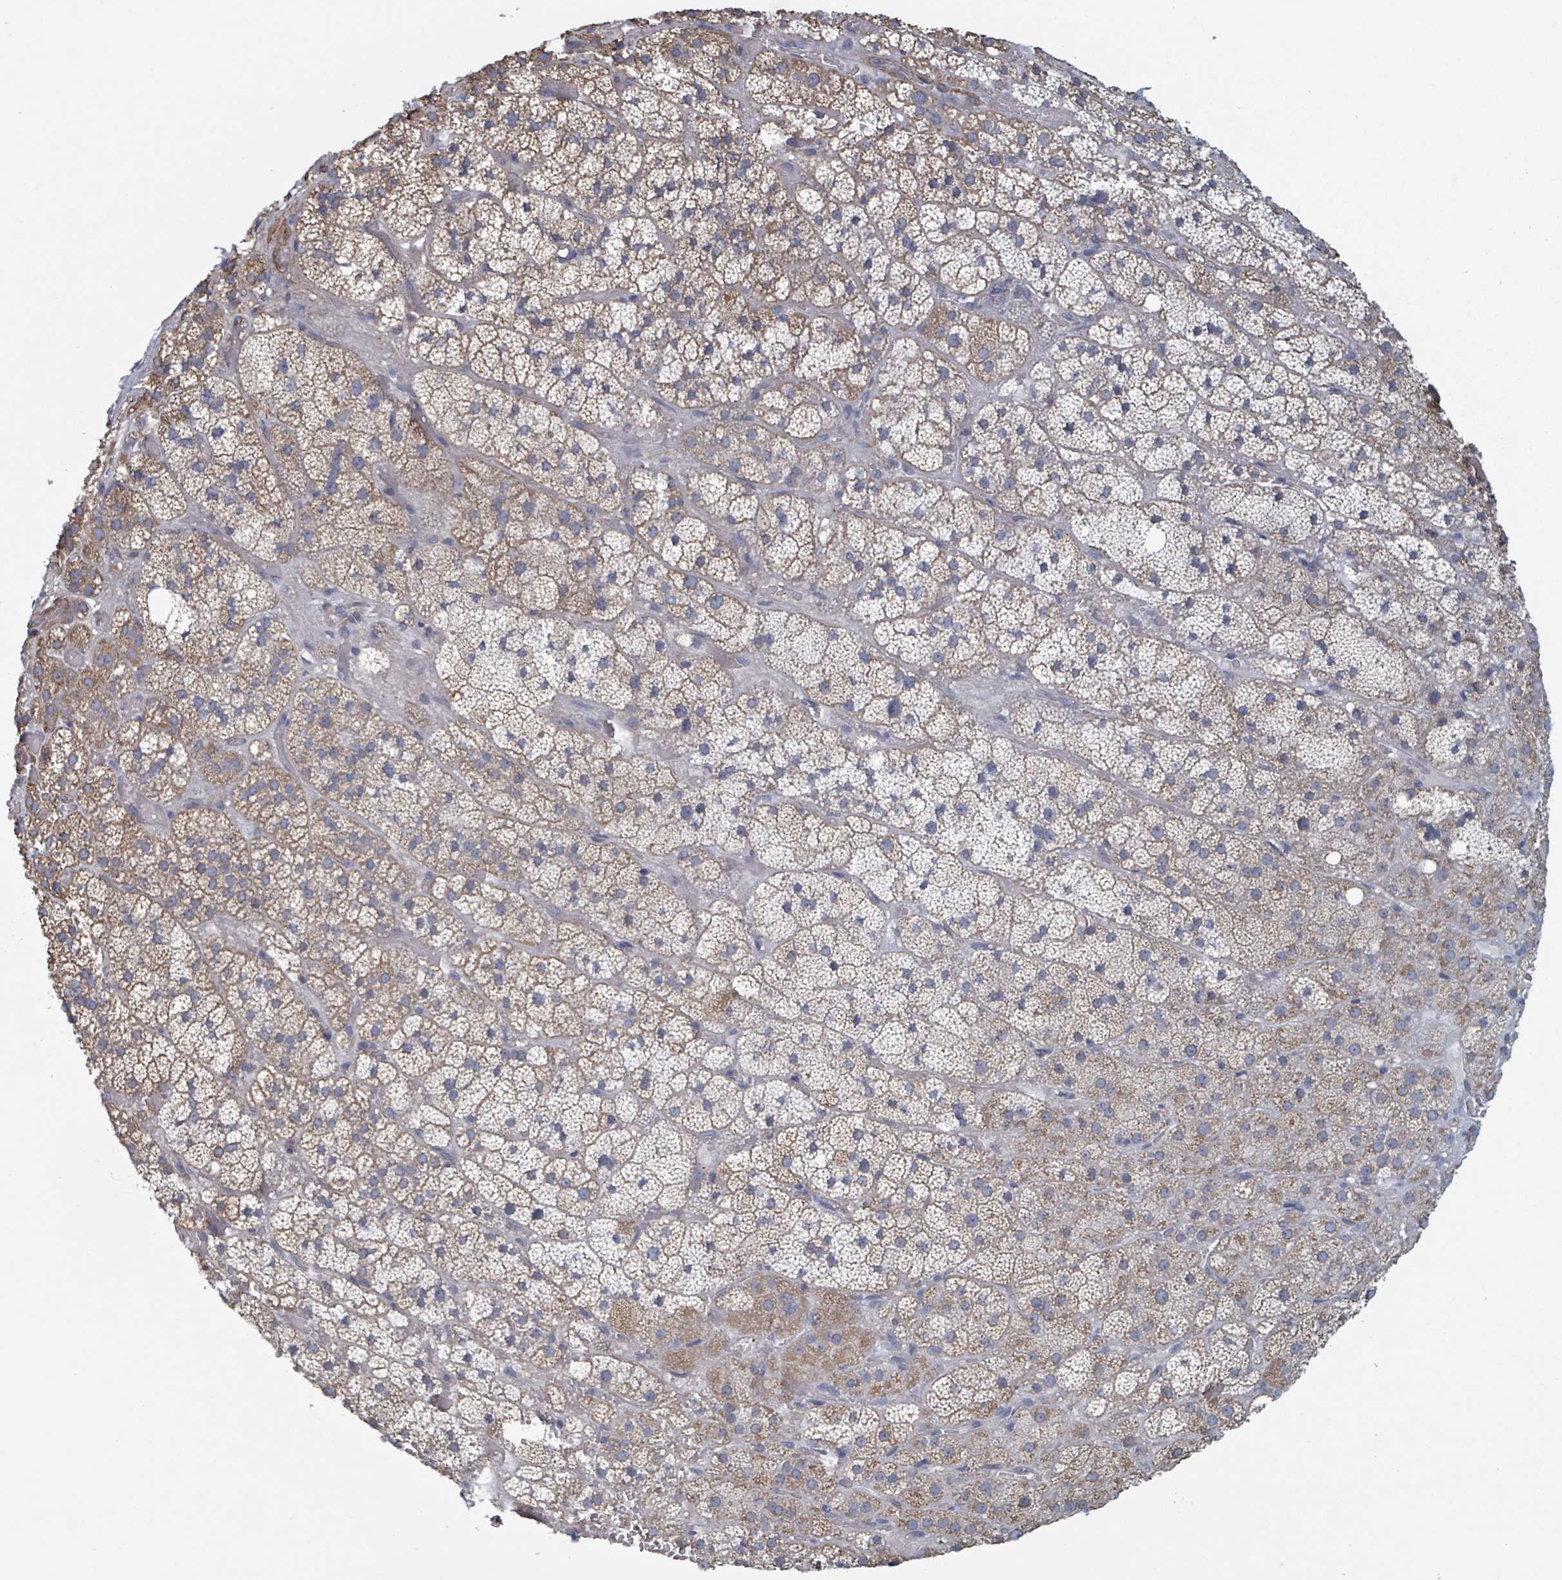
{"staining": {"intensity": "weak", "quantity": ">75%", "location": "cytoplasmic/membranous"}, "tissue": "adrenal gland", "cell_type": "Glandular cells", "image_type": "normal", "snomed": [{"axis": "morphology", "description": "Normal tissue, NOS"}, {"axis": "topography", "description": "Adrenal gland"}], "caption": "The photomicrograph demonstrates a brown stain indicating the presence of a protein in the cytoplasmic/membranous of glandular cells in adrenal gland. The protein is stained brown, and the nuclei are stained in blue (DAB IHC with brightfield microscopy, high magnification).", "gene": "ADCK1", "patient": {"sex": "male", "age": 57}}